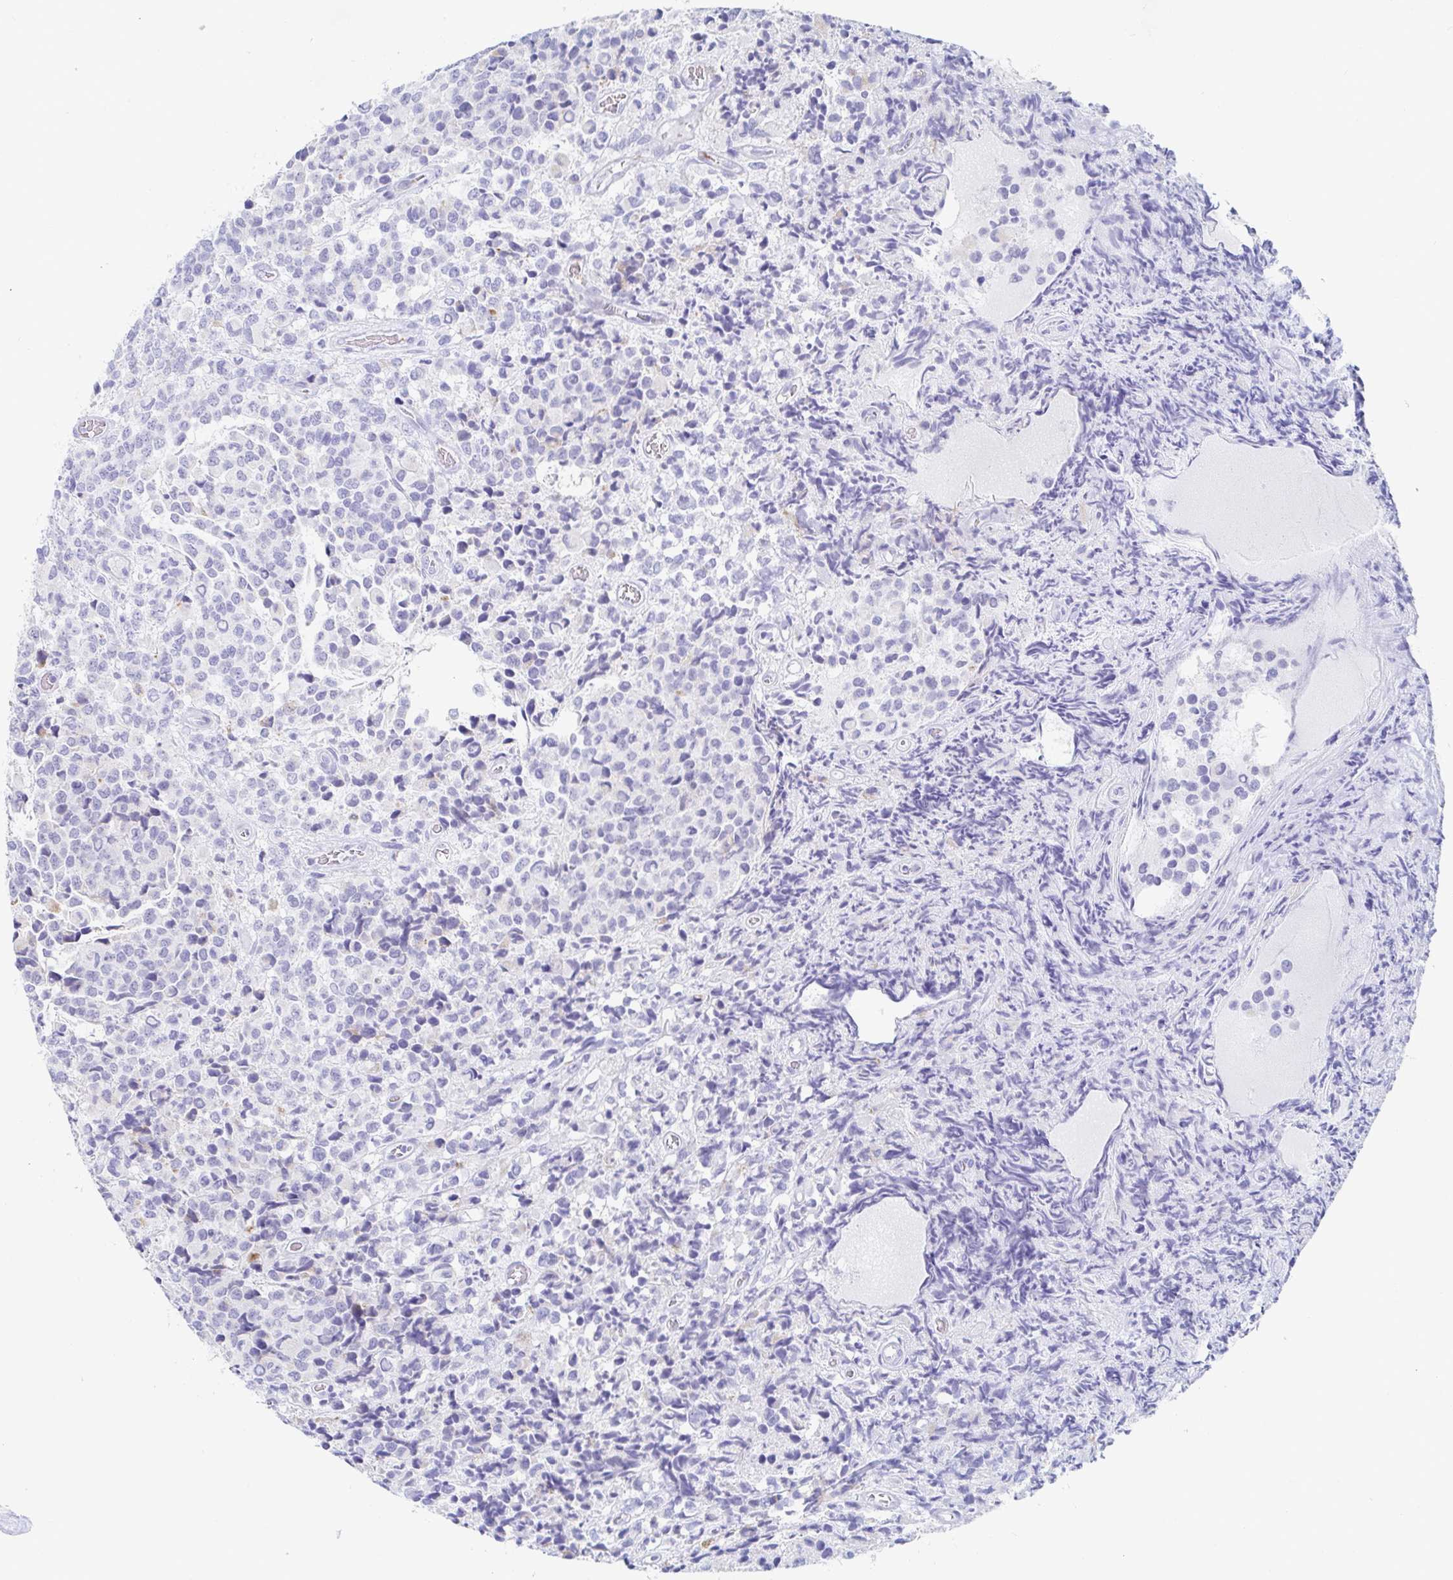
{"staining": {"intensity": "negative", "quantity": "none", "location": "none"}, "tissue": "glioma", "cell_type": "Tumor cells", "image_type": "cancer", "snomed": [{"axis": "morphology", "description": "Glioma, malignant, High grade"}, {"axis": "topography", "description": "Brain"}], "caption": "This is an immunohistochemistry image of malignant glioma (high-grade). There is no staining in tumor cells.", "gene": "OR2A4", "patient": {"sex": "male", "age": 39}}